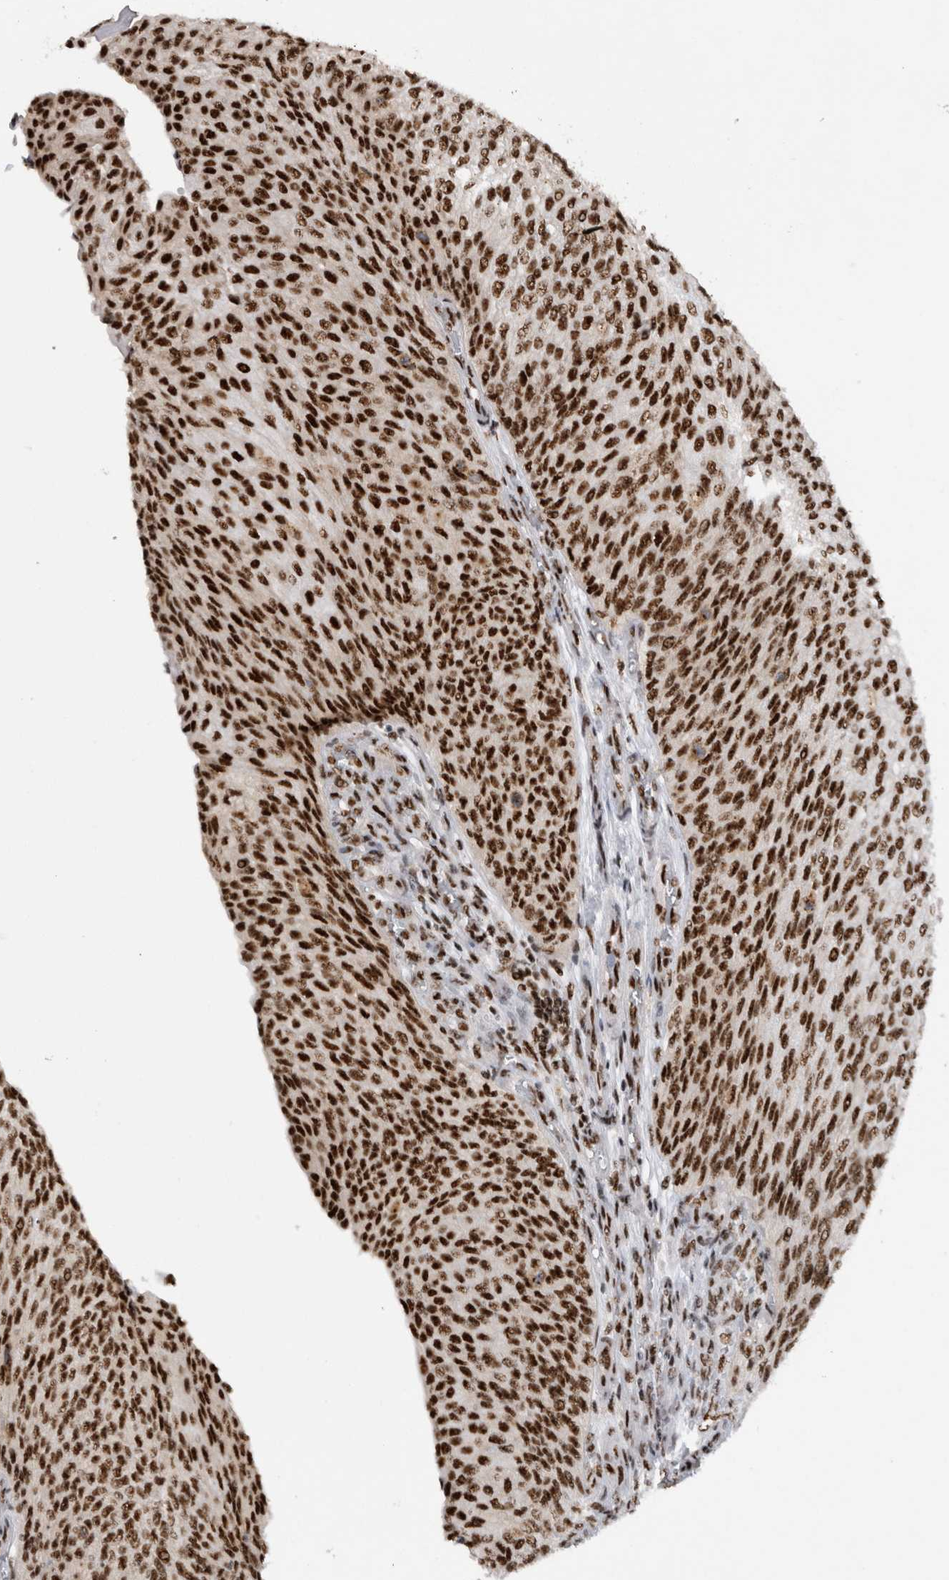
{"staining": {"intensity": "strong", "quantity": ">75%", "location": "nuclear"}, "tissue": "urothelial cancer", "cell_type": "Tumor cells", "image_type": "cancer", "snomed": [{"axis": "morphology", "description": "Urothelial carcinoma, Low grade"}, {"axis": "topography", "description": "Urinary bladder"}], "caption": "Protein expression analysis of human urothelial carcinoma (low-grade) reveals strong nuclear expression in about >75% of tumor cells.", "gene": "CDK11A", "patient": {"sex": "female", "age": 79}}